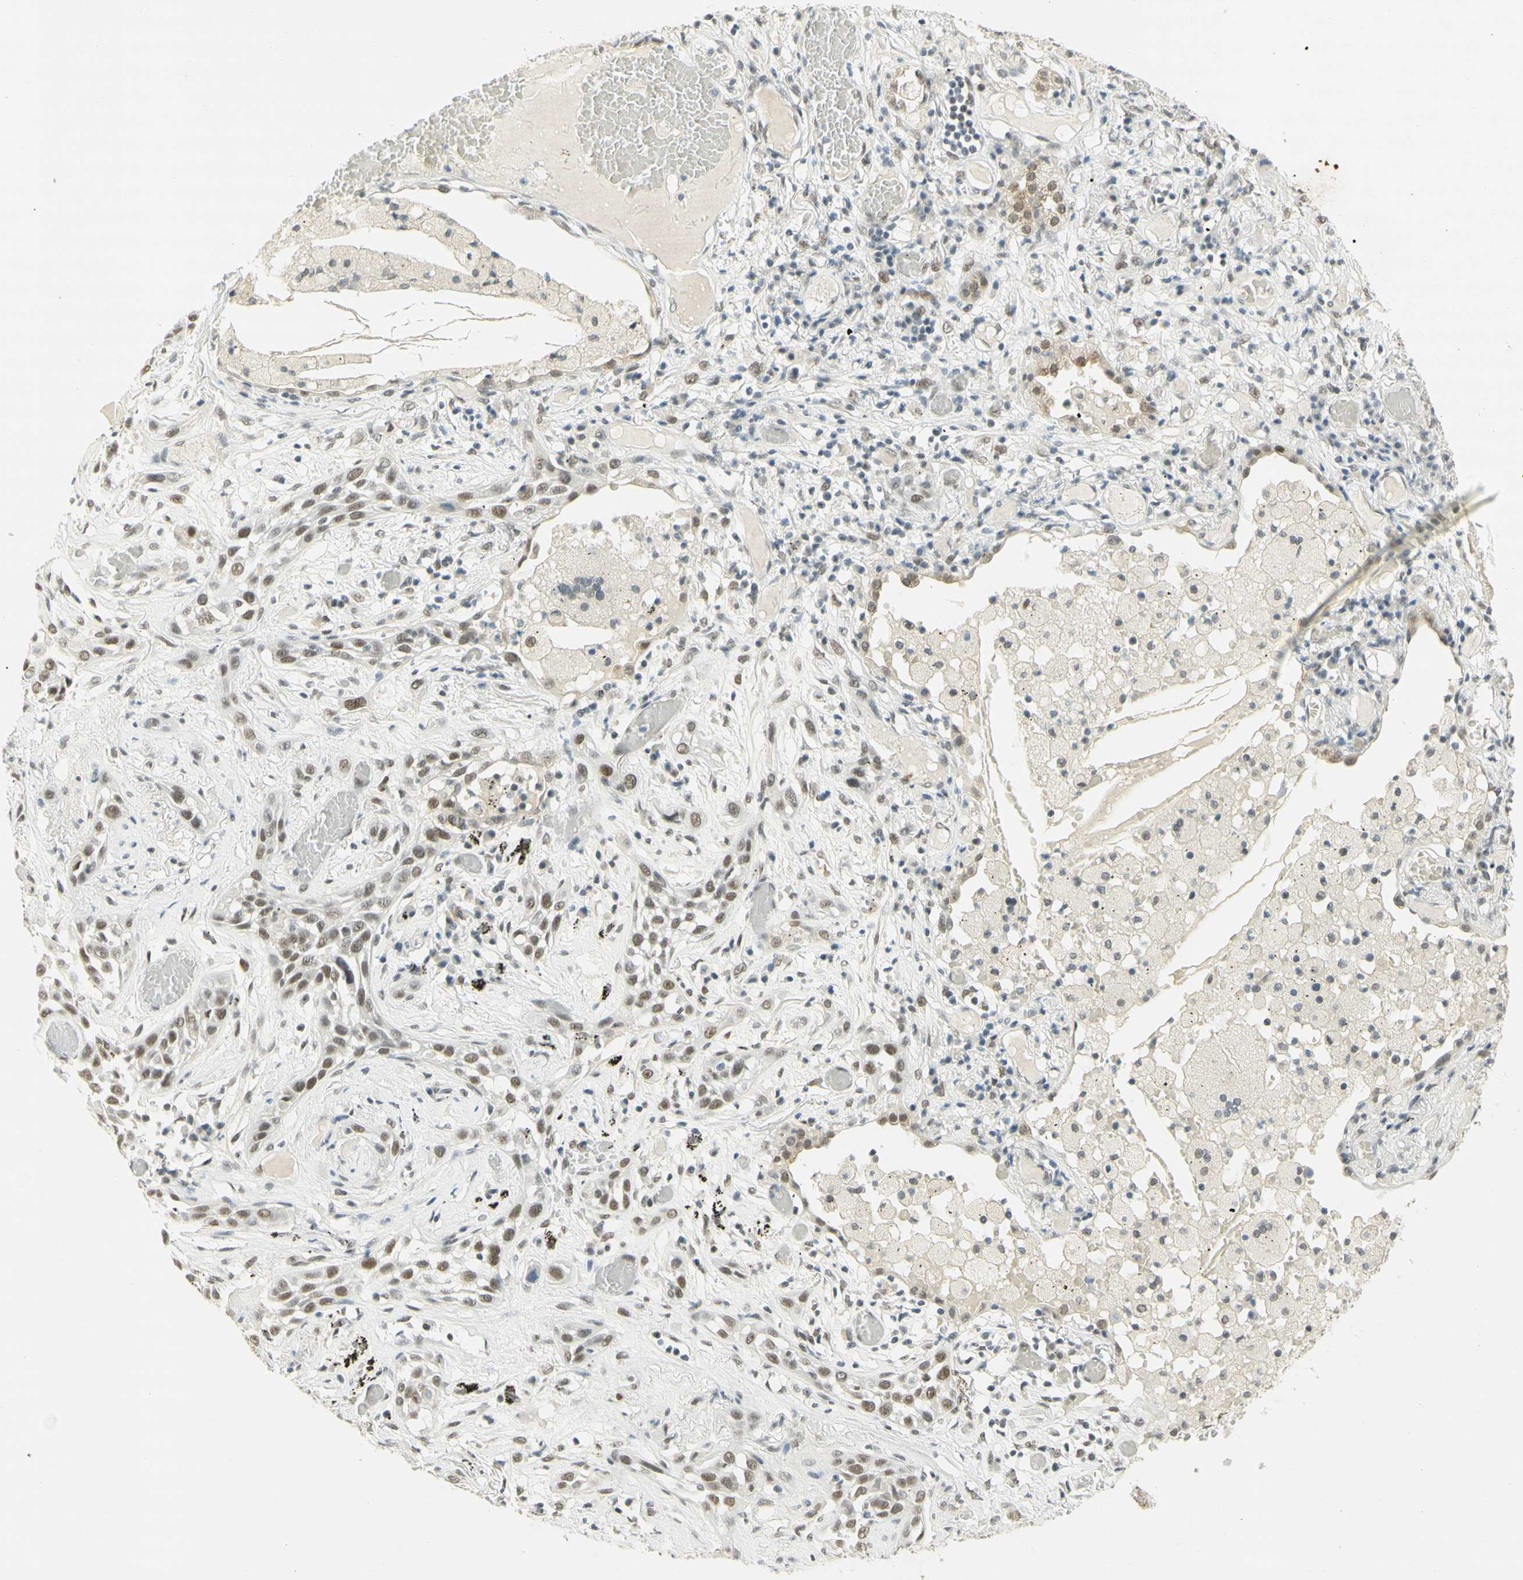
{"staining": {"intensity": "weak", "quantity": ">75%", "location": "nuclear"}, "tissue": "lung cancer", "cell_type": "Tumor cells", "image_type": "cancer", "snomed": [{"axis": "morphology", "description": "Squamous cell carcinoma, NOS"}, {"axis": "topography", "description": "Lung"}], "caption": "Immunohistochemistry (IHC) of lung cancer displays low levels of weak nuclear positivity in about >75% of tumor cells.", "gene": "PMS2", "patient": {"sex": "male", "age": 71}}